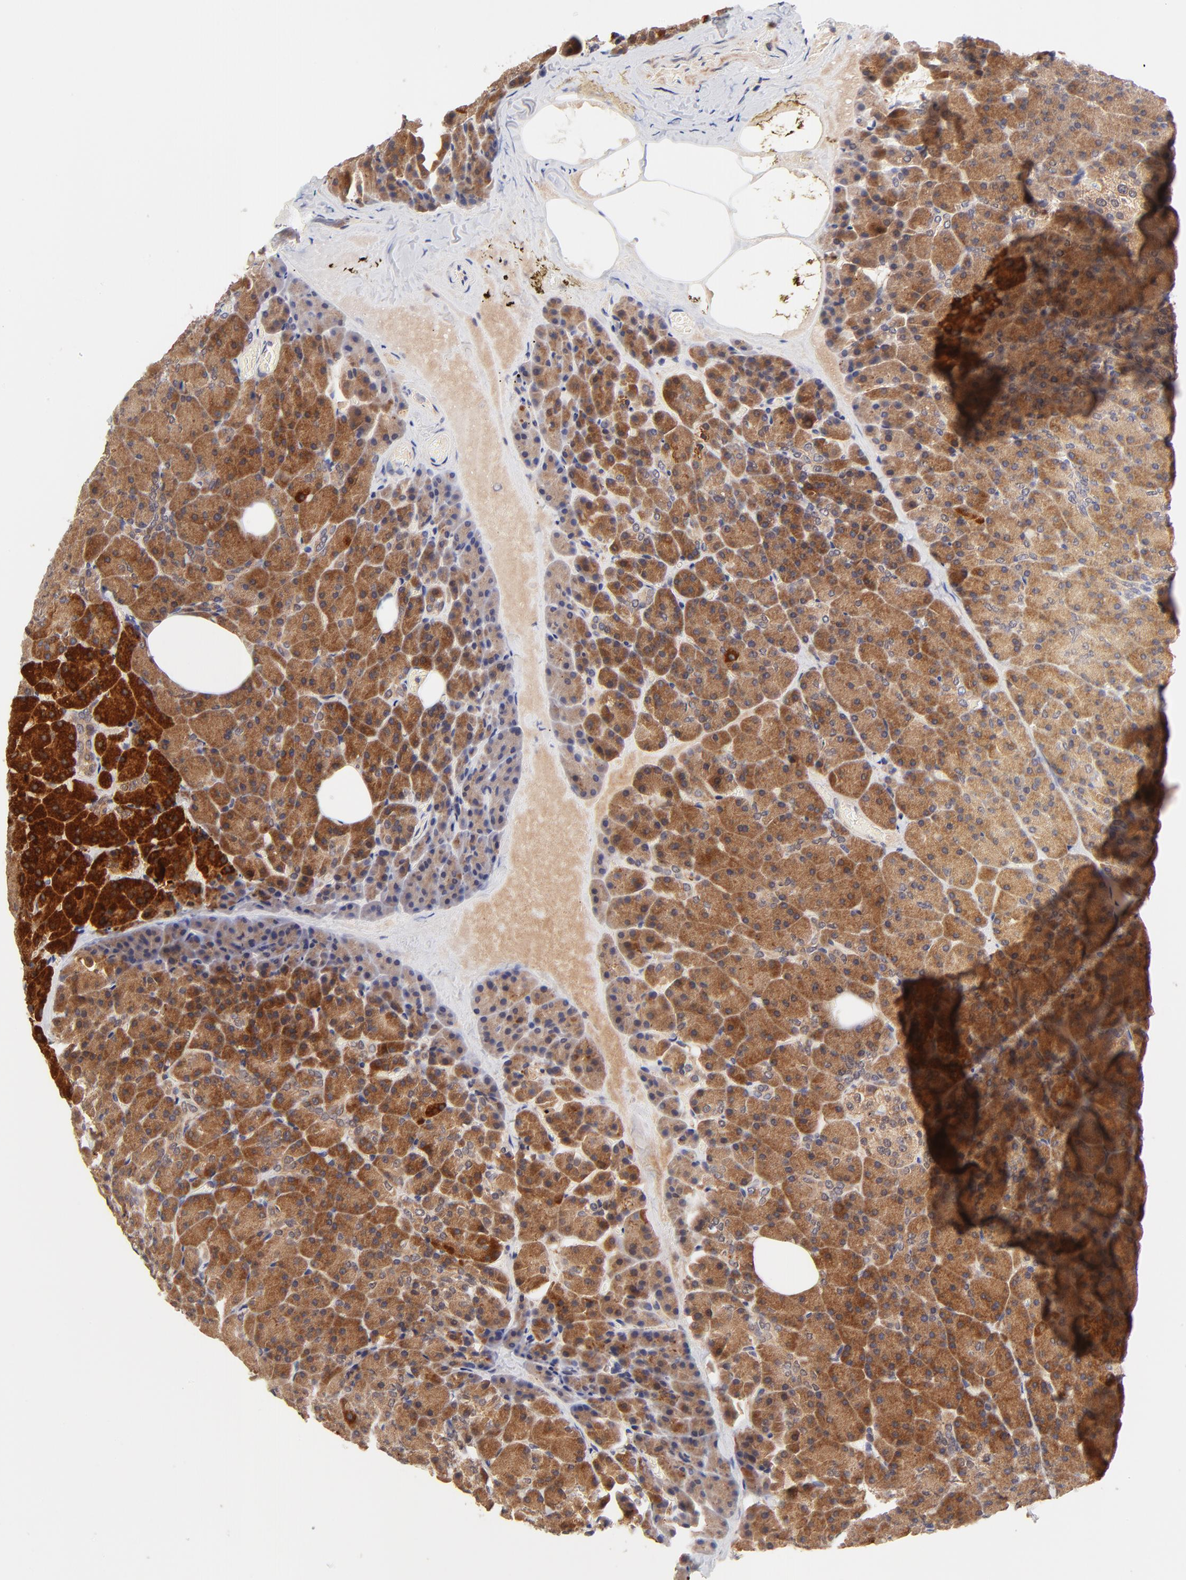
{"staining": {"intensity": "moderate", "quantity": ">75%", "location": "cytoplasmic/membranous"}, "tissue": "pancreas", "cell_type": "Exocrine glandular cells", "image_type": "normal", "snomed": [{"axis": "morphology", "description": "Normal tissue, NOS"}, {"axis": "topography", "description": "Pancreas"}], "caption": "This is an image of IHC staining of normal pancreas, which shows moderate expression in the cytoplasmic/membranous of exocrine glandular cells.", "gene": "TXNL1", "patient": {"sex": "female", "age": 35}}